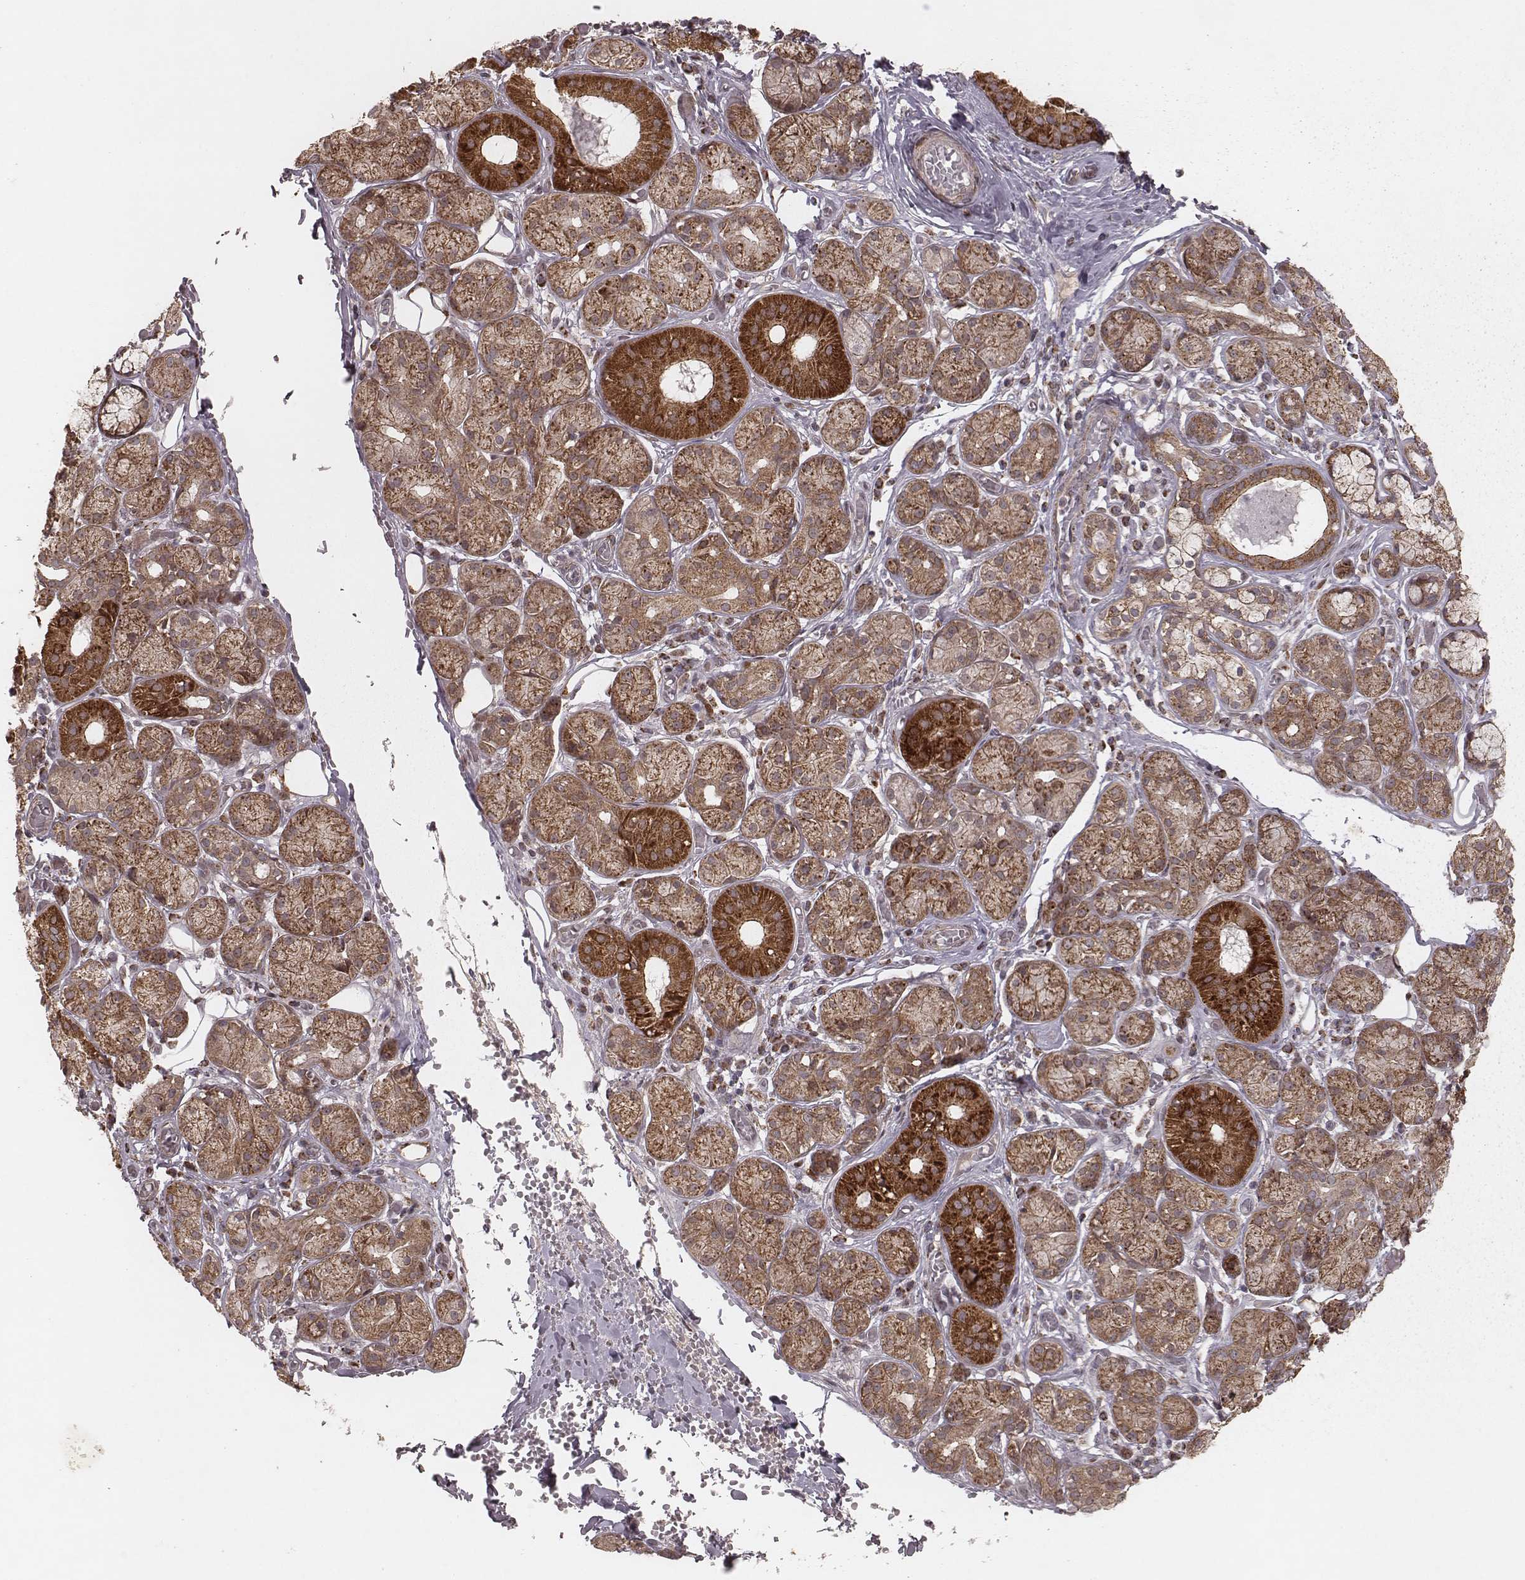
{"staining": {"intensity": "moderate", "quantity": ">75%", "location": "cytoplasmic/membranous"}, "tissue": "salivary gland", "cell_type": "Glandular cells", "image_type": "normal", "snomed": [{"axis": "morphology", "description": "Normal tissue, NOS"}, {"axis": "topography", "description": "Salivary gland"}, {"axis": "topography", "description": "Peripheral nerve tissue"}], "caption": "An immunohistochemistry (IHC) histopathology image of normal tissue is shown. Protein staining in brown labels moderate cytoplasmic/membranous positivity in salivary gland within glandular cells. The staining was performed using DAB (3,3'-diaminobenzidine) to visualize the protein expression in brown, while the nuclei were stained in blue with hematoxylin (Magnification: 20x).", "gene": "NDUFA7", "patient": {"sex": "male", "age": 71}}